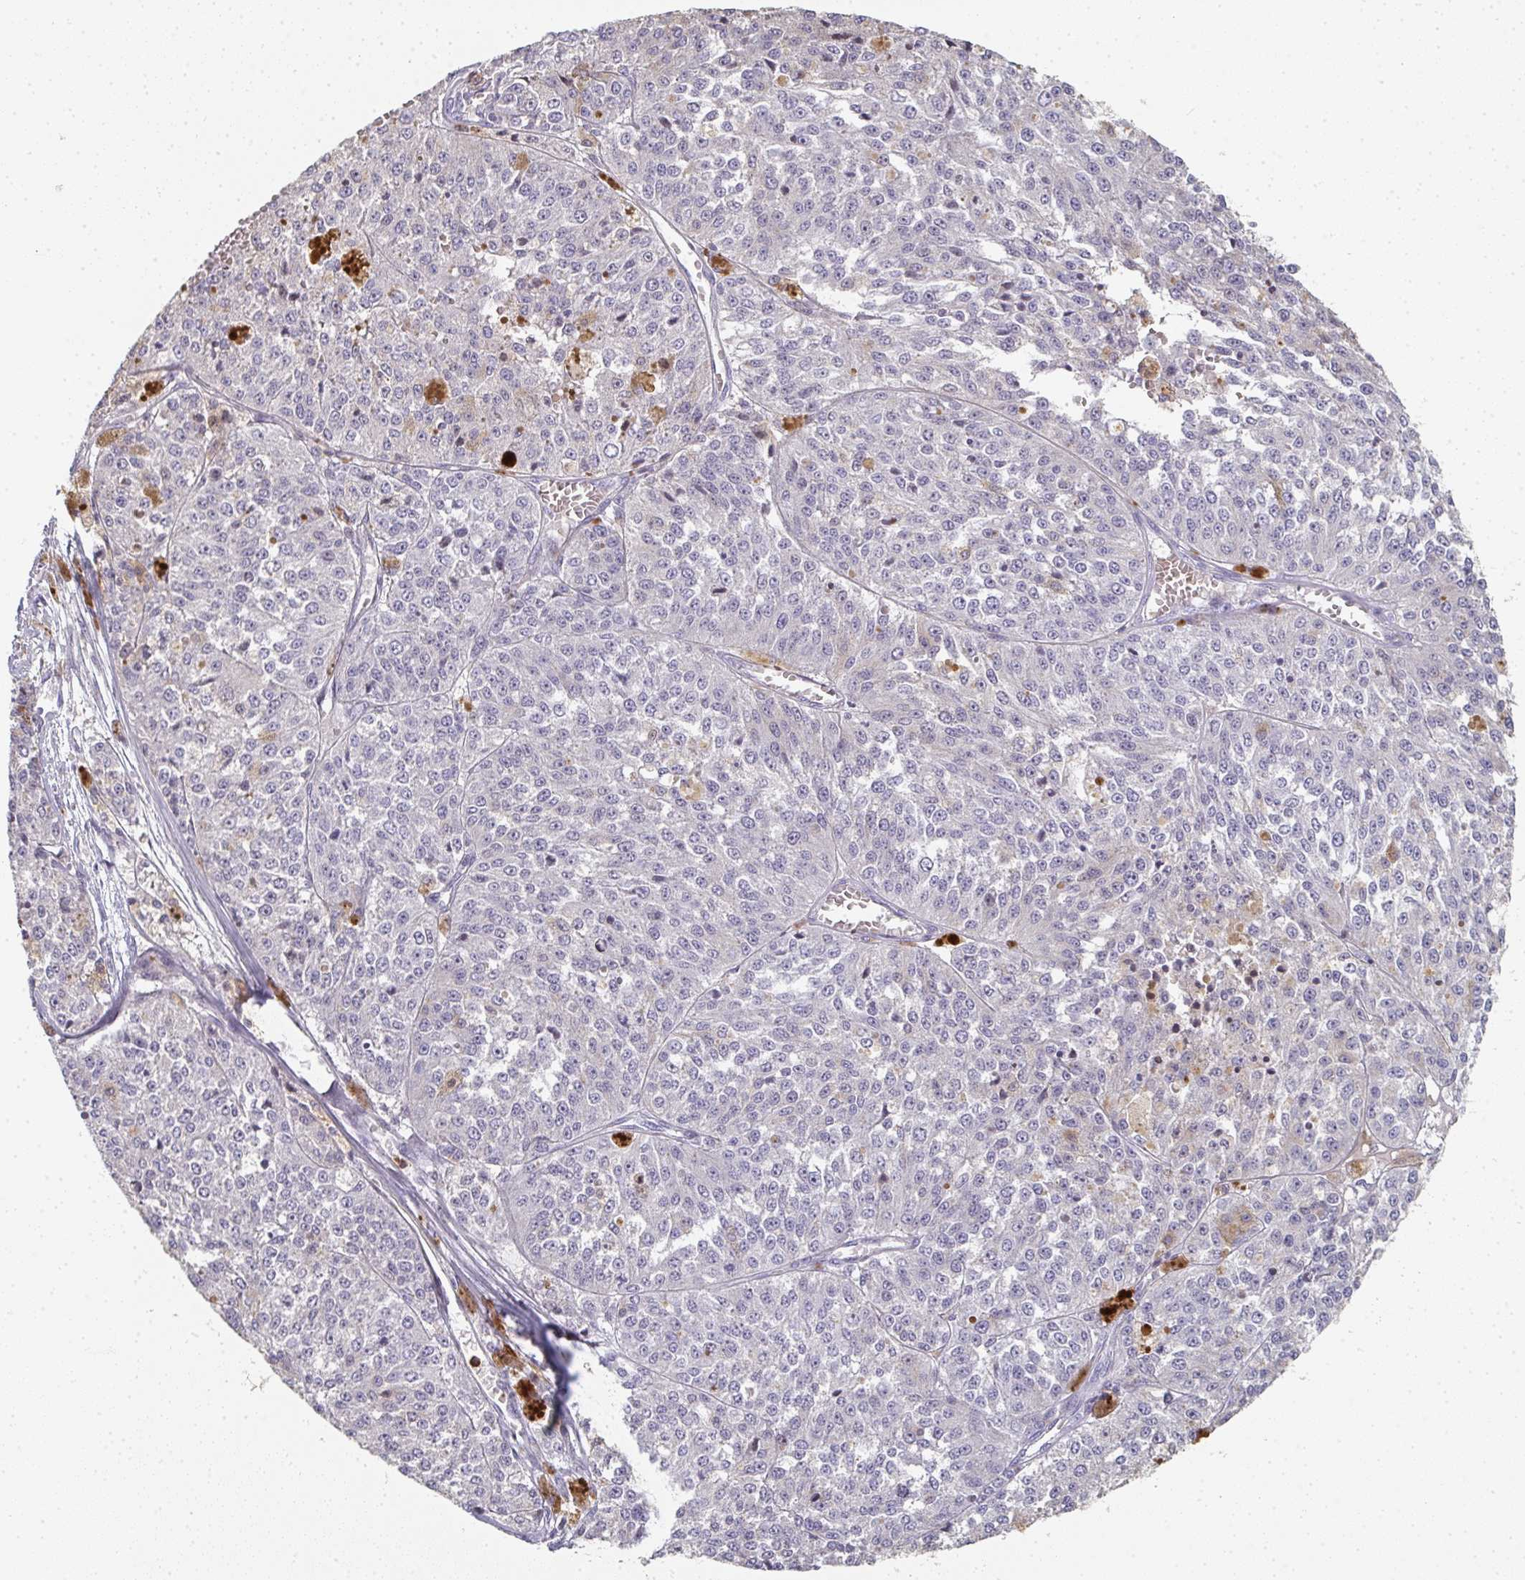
{"staining": {"intensity": "negative", "quantity": "none", "location": "none"}, "tissue": "melanoma", "cell_type": "Tumor cells", "image_type": "cancer", "snomed": [{"axis": "morphology", "description": "Malignant melanoma, Metastatic site"}, {"axis": "topography", "description": "Lymph node"}], "caption": "Tumor cells show no significant protein staining in malignant melanoma (metastatic site). (Immunohistochemistry, brightfield microscopy, high magnification).", "gene": "A1CF", "patient": {"sex": "female", "age": 64}}